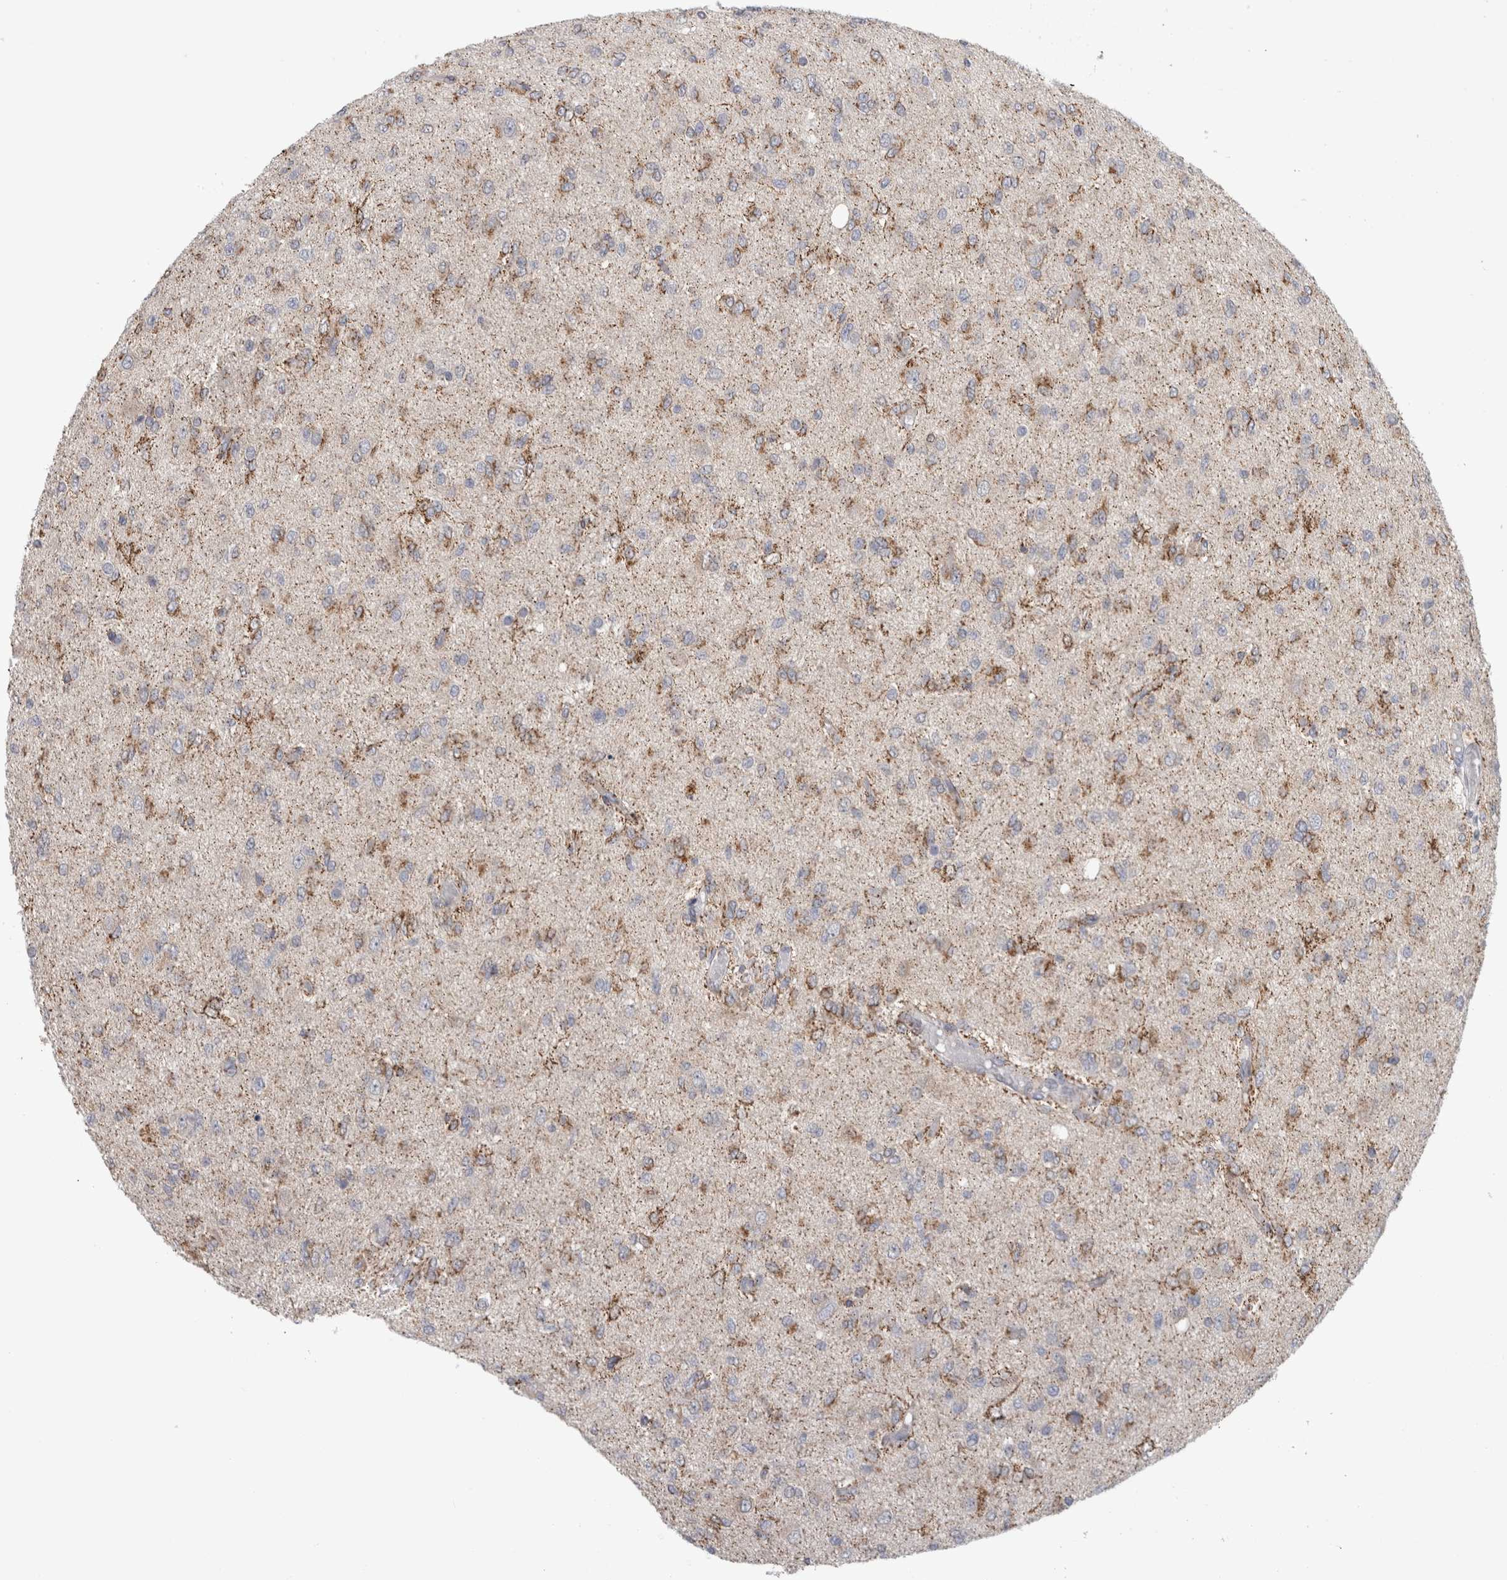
{"staining": {"intensity": "moderate", "quantity": ">75%", "location": "cytoplasmic/membranous"}, "tissue": "glioma", "cell_type": "Tumor cells", "image_type": "cancer", "snomed": [{"axis": "morphology", "description": "Glioma, malignant, High grade"}, {"axis": "topography", "description": "Brain"}], "caption": "A brown stain labels moderate cytoplasmic/membranous positivity of a protein in malignant high-grade glioma tumor cells.", "gene": "RAB18", "patient": {"sex": "female", "age": 59}}